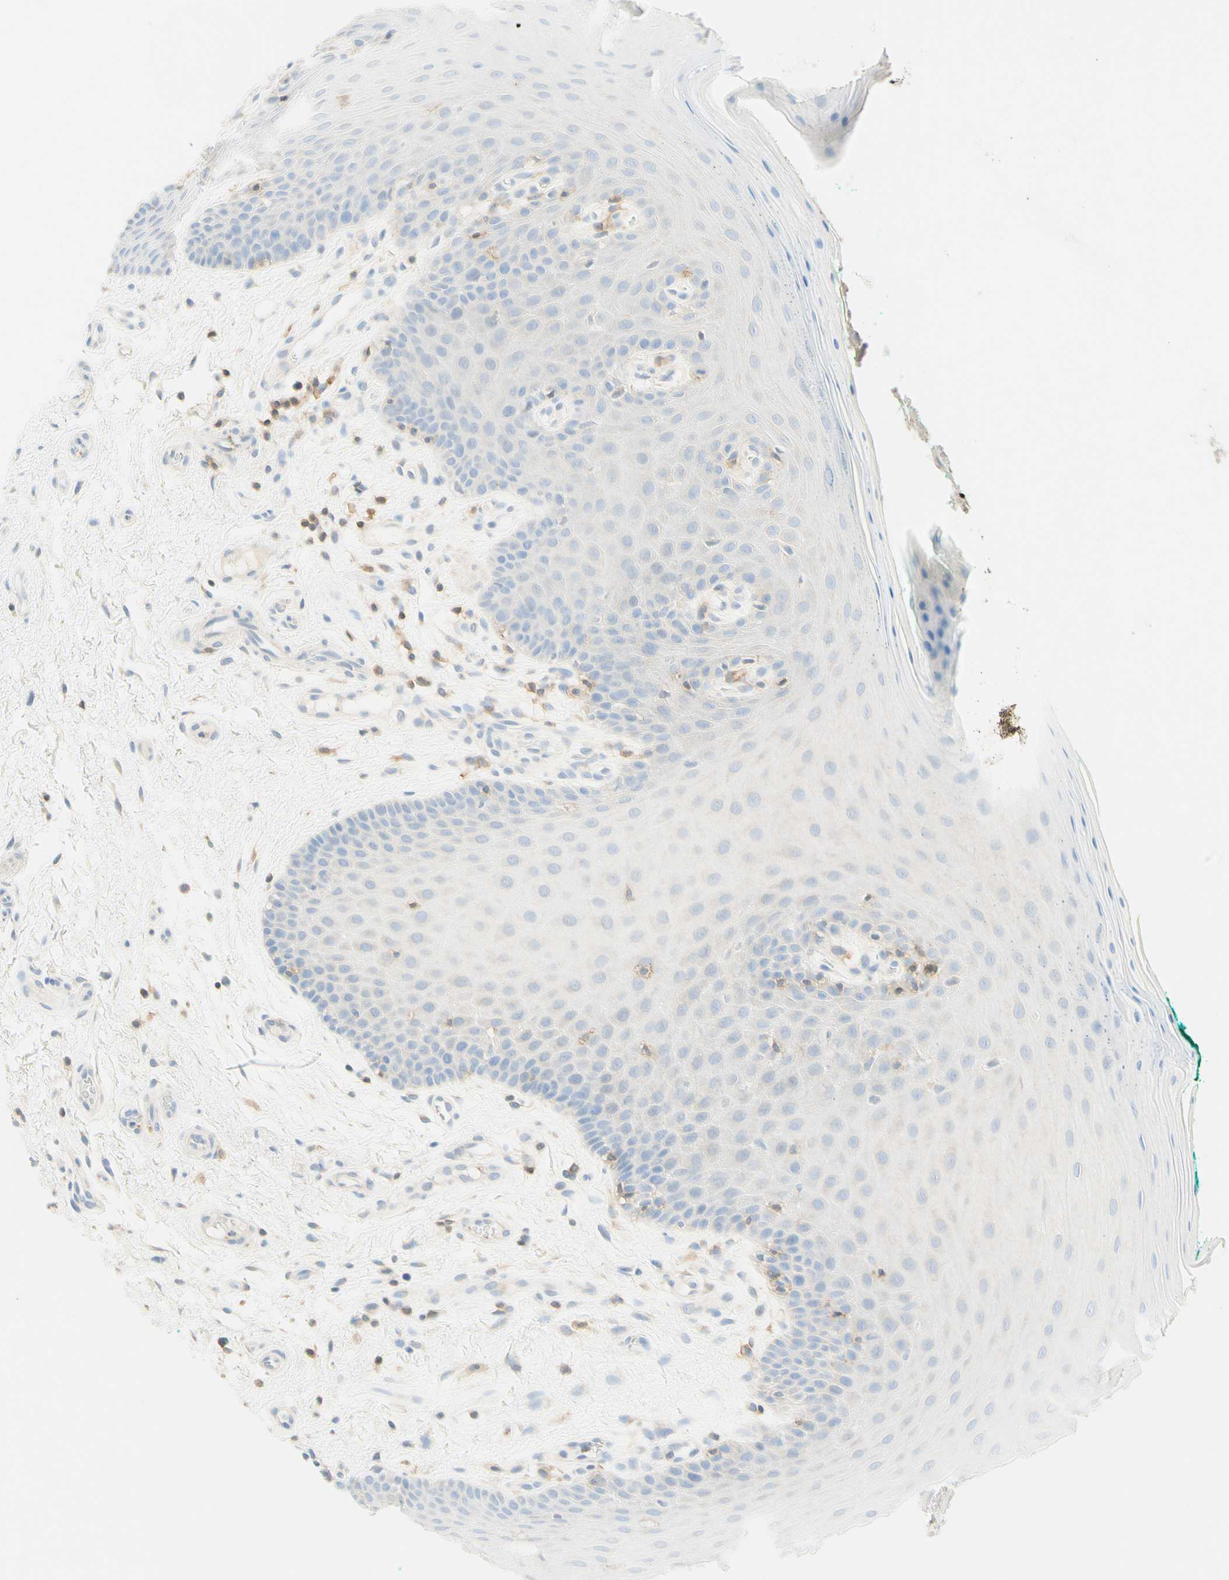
{"staining": {"intensity": "negative", "quantity": "none", "location": "none"}, "tissue": "oral mucosa", "cell_type": "Squamous epithelial cells", "image_type": "normal", "snomed": [{"axis": "morphology", "description": "Normal tissue, NOS"}, {"axis": "topography", "description": "Skeletal muscle"}, {"axis": "topography", "description": "Oral tissue"}], "caption": "Immunohistochemical staining of normal human oral mucosa reveals no significant positivity in squamous epithelial cells.", "gene": "LAT", "patient": {"sex": "male", "age": 58}}